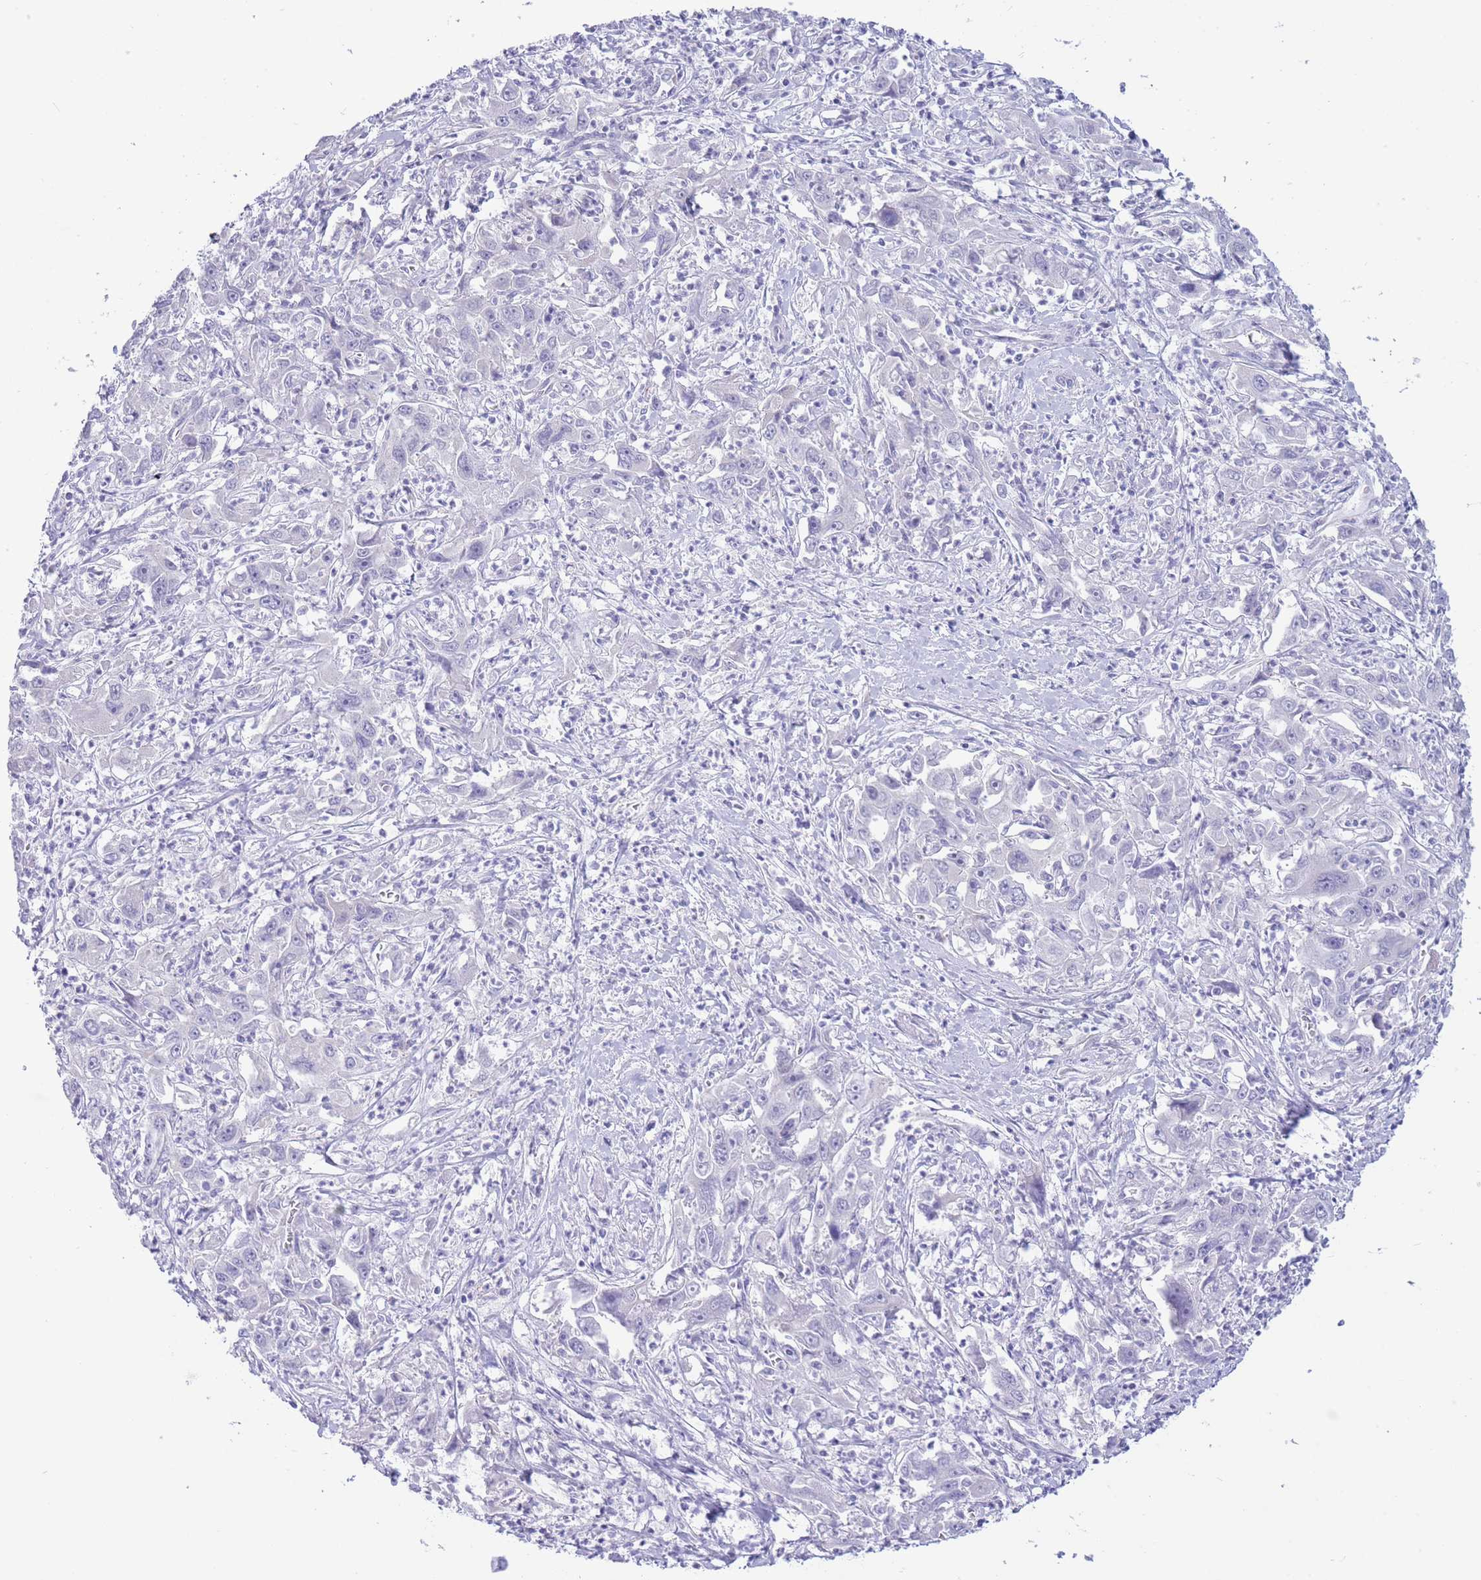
{"staining": {"intensity": "negative", "quantity": "none", "location": "none"}, "tissue": "liver cancer", "cell_type": "Tumor cells", "image_type": "cancer", "snomed": [{"axis": "morphology", "description": "Carcinoma, Hepatocellular, NOS"}, {"axis": "topography", "description": "Liver"}], "caption": "Tumor cells show no significant protein positivity in liver cancer (hepatocellular carcinoma).", "gene": "ASAP3", "patient": {"sex": "male", "age": 63}}